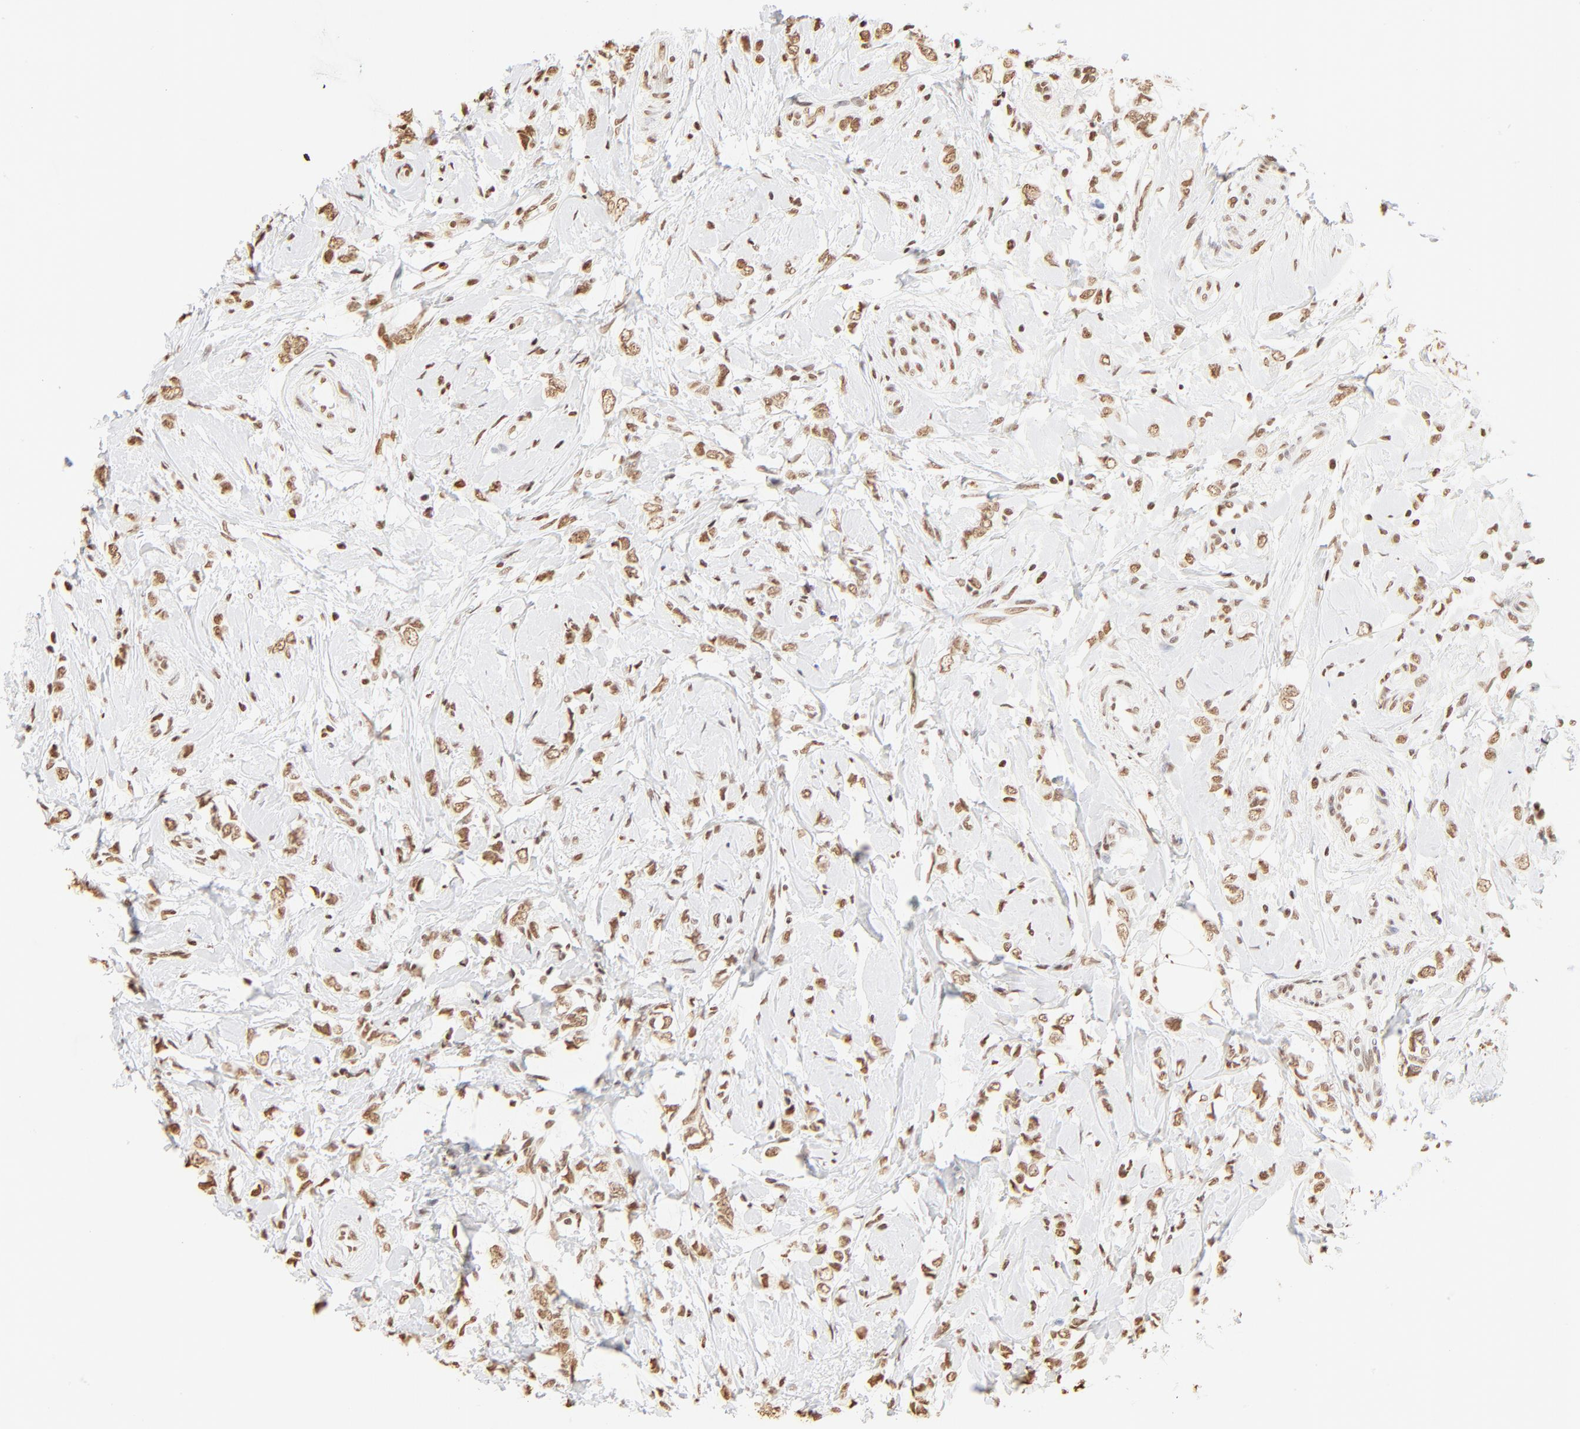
{"staining": {"intensity": "moderate", "quantity": ">75%", "location": "nuclear"}, "tissue": "breast cancer", "cell_type": "Tumor cells", "image_type": "cancer", "snomed": [{"axis": "morphology", "description": "Normal tissue, NOS"}, {"axis": "morphology", "description": "Lobular carcinoma"}, {"axis": "topography", "description": "Breast"}], "caption": "Breast lobular carcinoma stained with a protein marker shows moderate staining in tumor cells.", "gene": "ZNF540", "patient": {"sex": "female", "age": 47}}